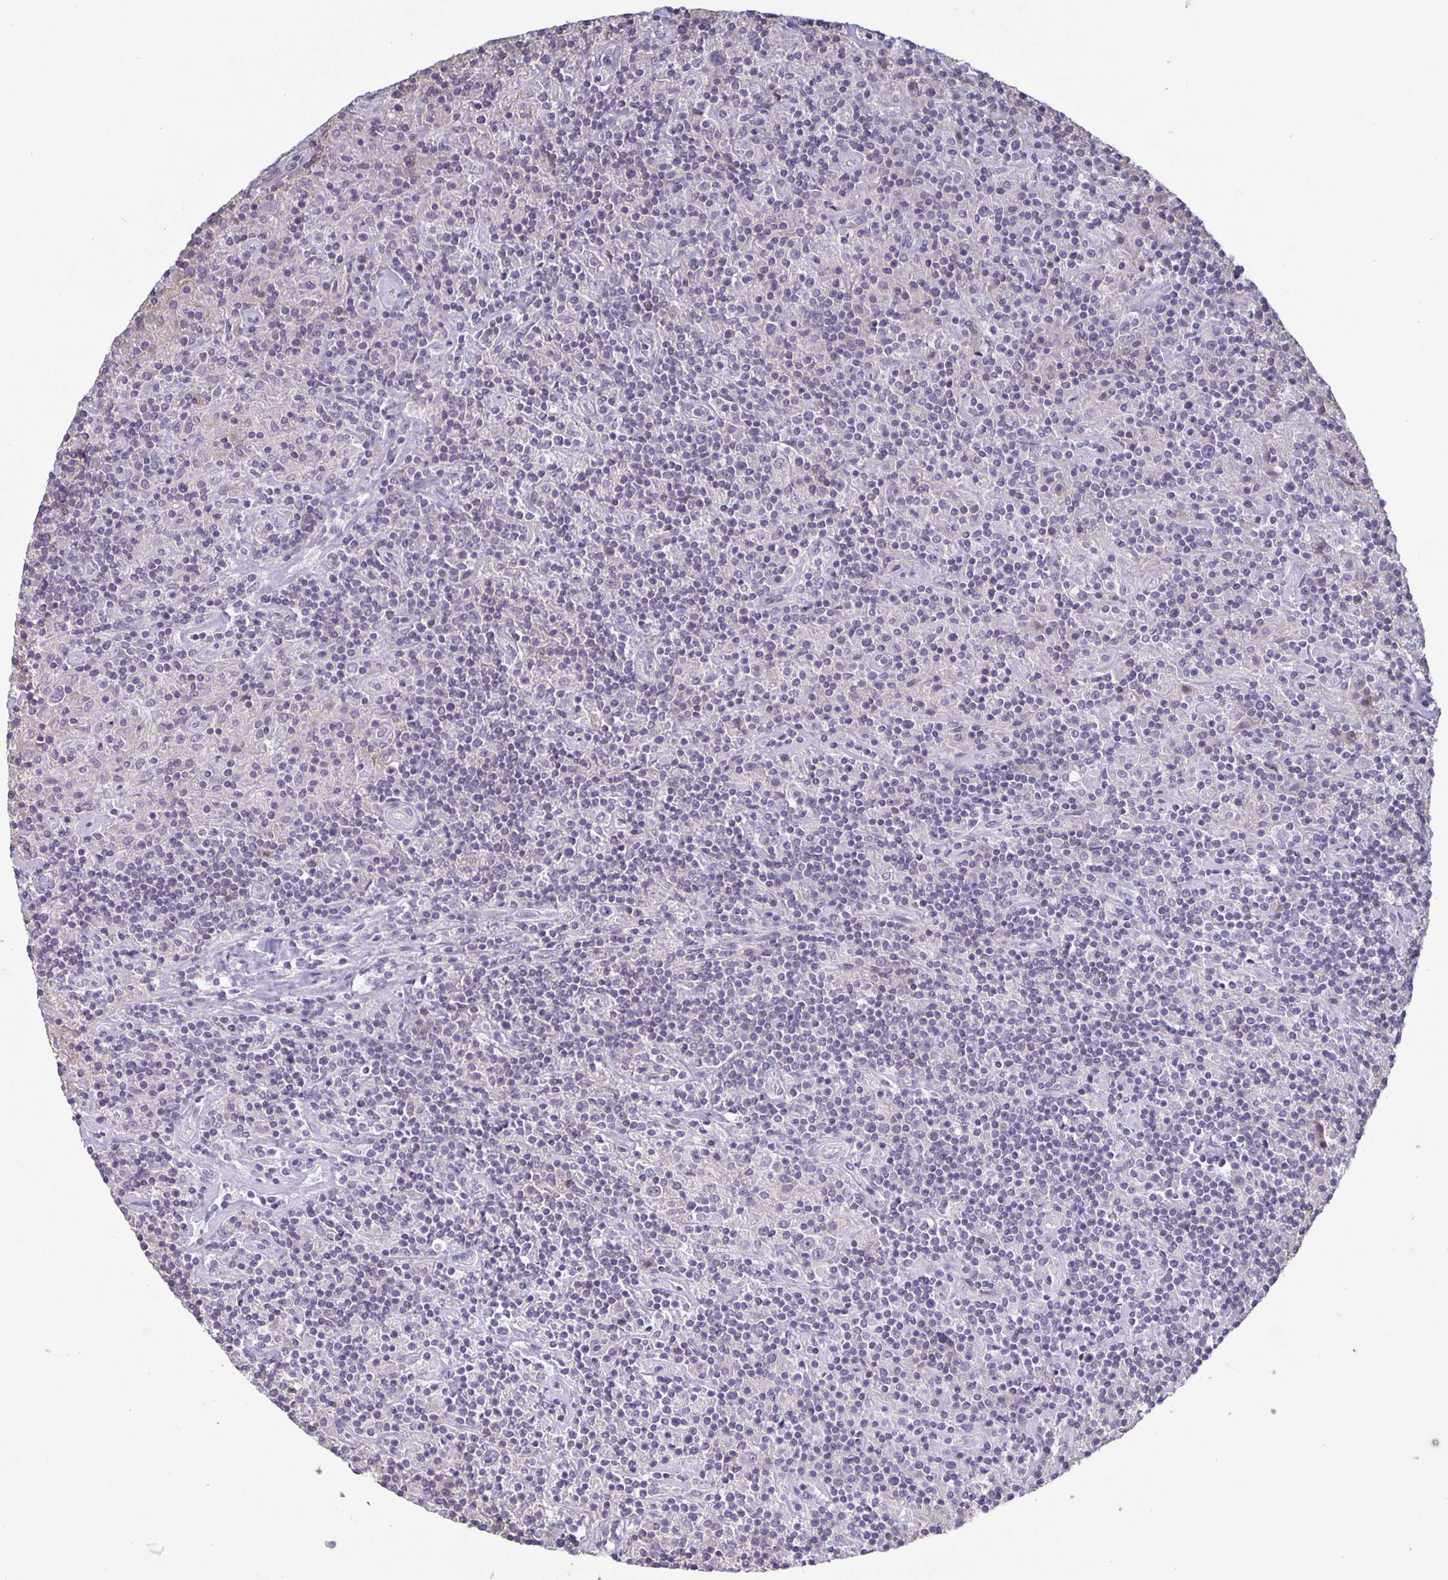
{"staining": {"intensity": "negative", "quantity": "none", "location": "none"}, "tissue": "lymphoma", "cell_type": "Tumor cells", "image_type": "cancer", "snomed": [{"axis": "morphology", "description": "Hodgkin's disease, NOS"}, {"axis": "topography", "description": "Lymph node"}], "caption": "A histopathology image of Hodgkin's disease stained for a protein demonstrates no brown staining in tumor cells. (Stains: DAB immunohistochemistry (IHC) with hematoxylin counter stain, Microscopy: brightfield microscopy at high magnification).", "gene": "GDF15", "patient": {"sex": "male", "age": 70}}